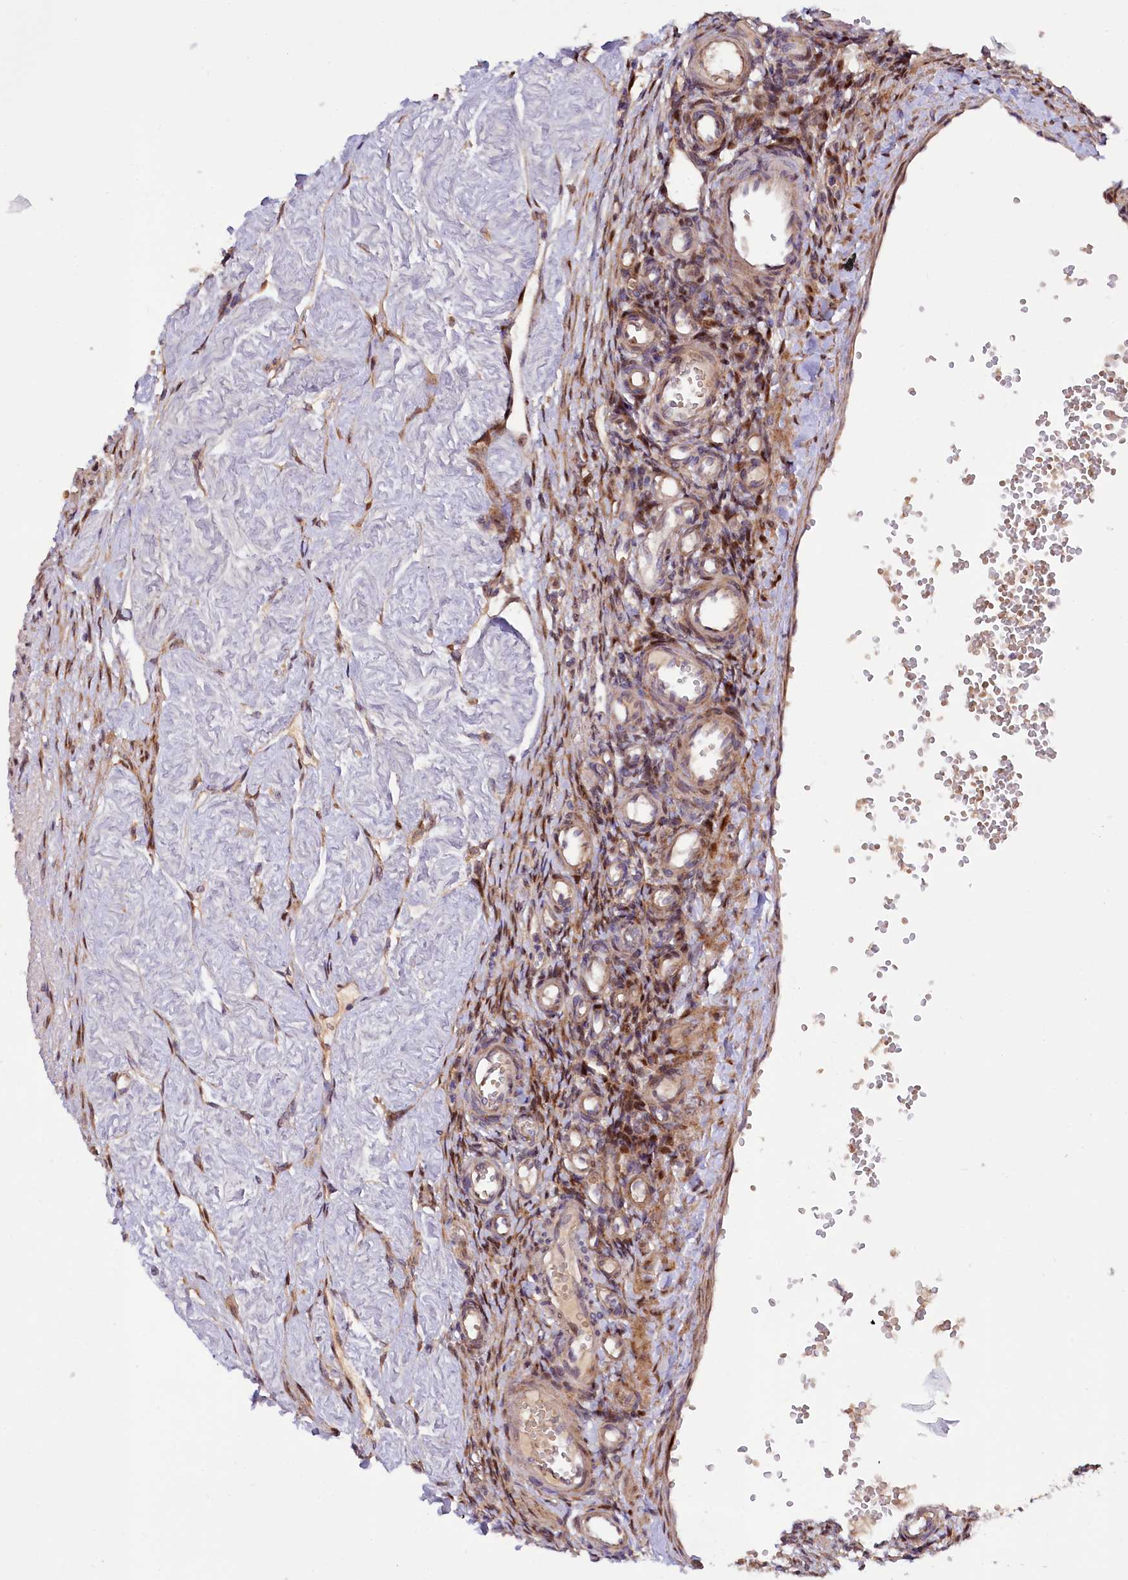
{"staining": {"intensity": "moderate", "quantity": ">75%", "location": "nuclear"}, "tissue": "ovary", "cell_type": "Ovarian stroma cells", "image_type": "normal", "snomed": [{"axis": "morphology", "description": "Normal tissue, NOS"}, {"axis": "morphology", "description": "Cyst, NOS"}, {"axis": "topography", "description": "Ovary"}], "caption": "High-power microscopy captured an immunohistochemistry image of normal ovary, revealing moderate nuclear positivity in about >75% of ovarian stroma cells.", "gene": "PDZRN3", "patient": {"sex": "female", "age": 33}}